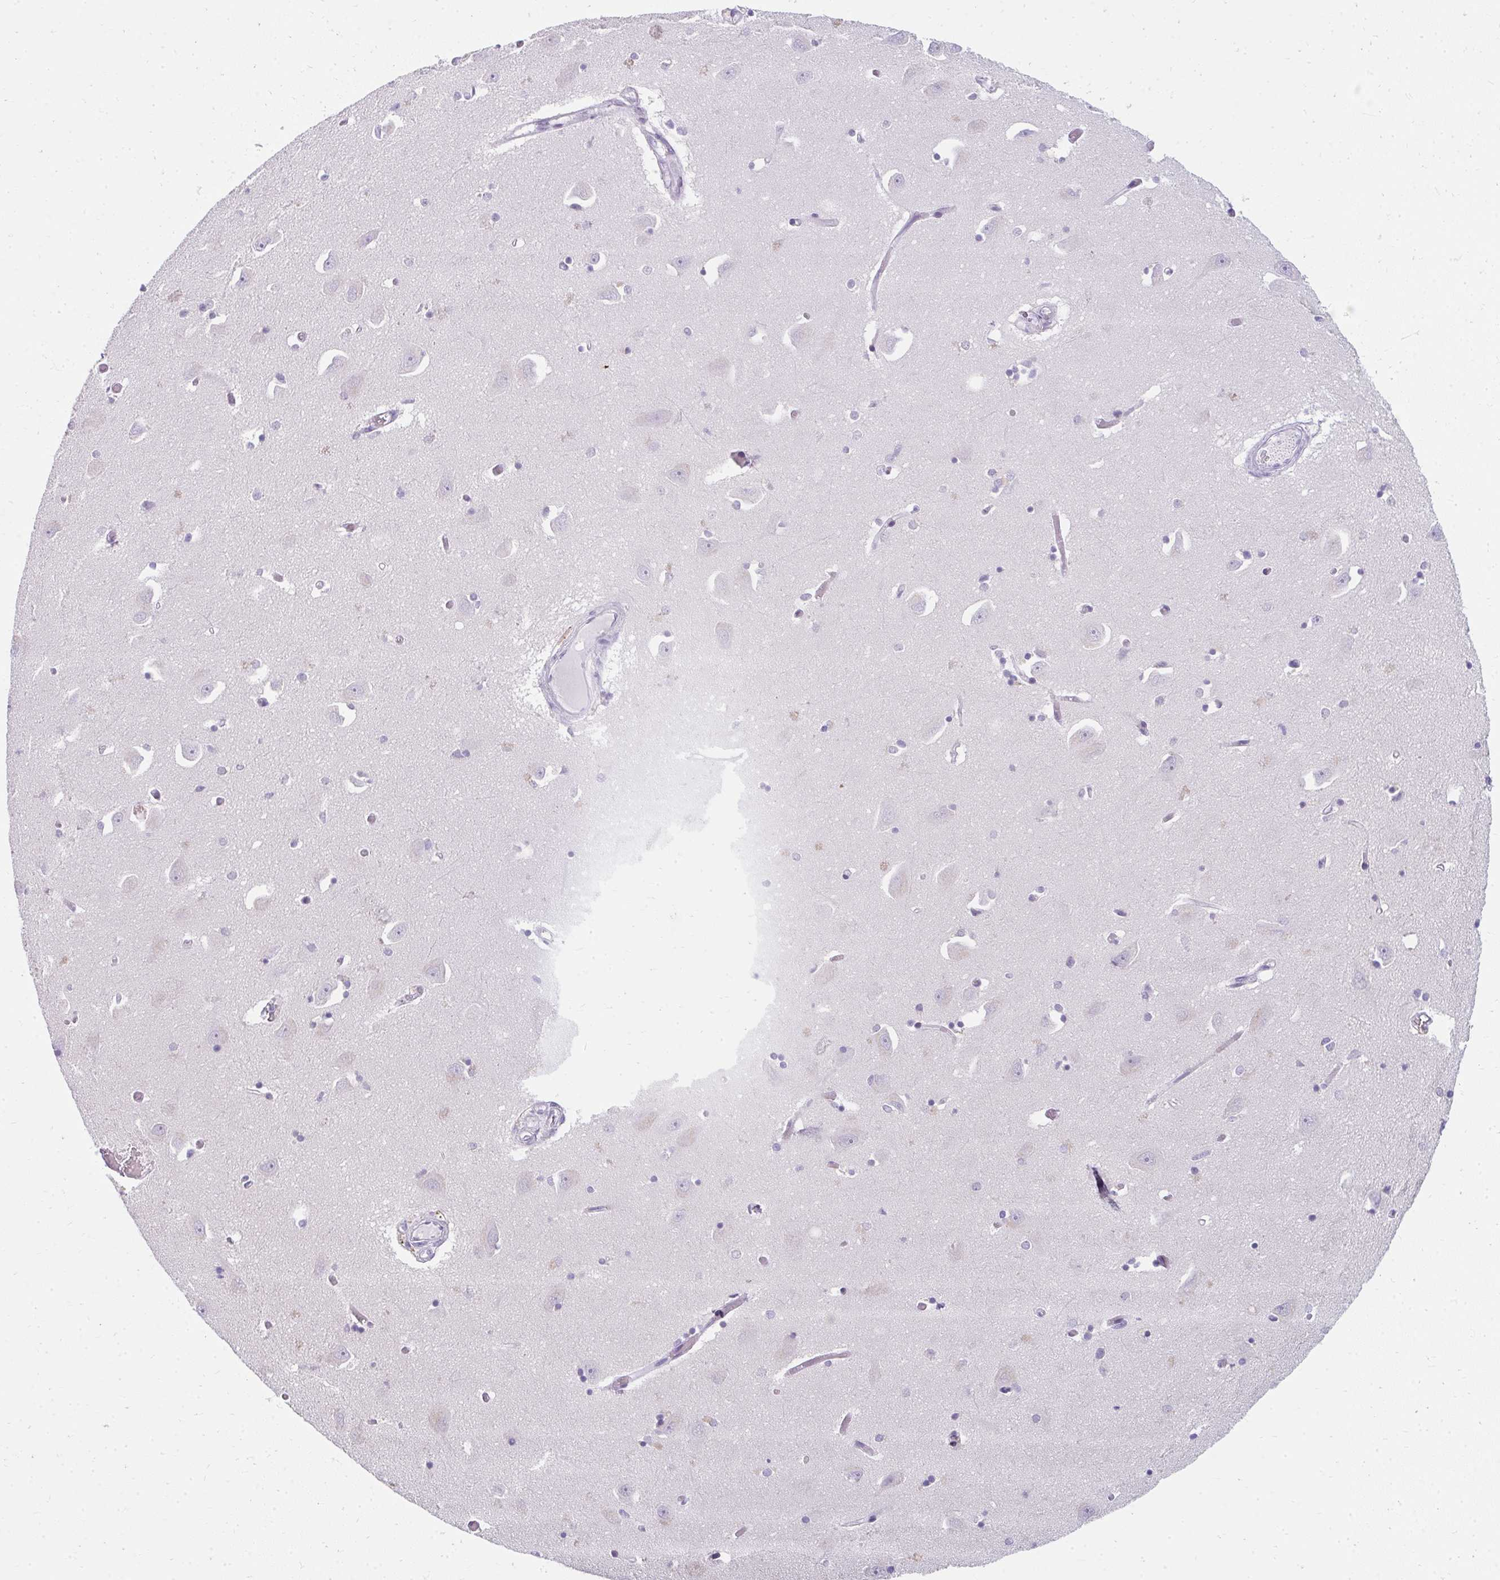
{"staining": {"intensity": "negative", "quantity": "none", "location": "none"}, "tissue": "caudate", "cell_type": "Glial cells", "image_type": "normal", "snomed": [{"axis": "morphology", "description": "Normal tissue, NOS"}, {"axis": "topography", "description": "Lateral ventricle wall"}, {"axis": "topography", "description": "Hippocampus"}], "caption": "Histopathology image shows no protein positivity in glial cells of benign caudate. Brightfield microscopy of IHC stained with DAB (3,3'-diaminobenzidine) (brown) and hematoxylin (blue), captured at high magnification.", "gene": "PPP1R3G", "patient": {"sex": "female", "age": 63}}